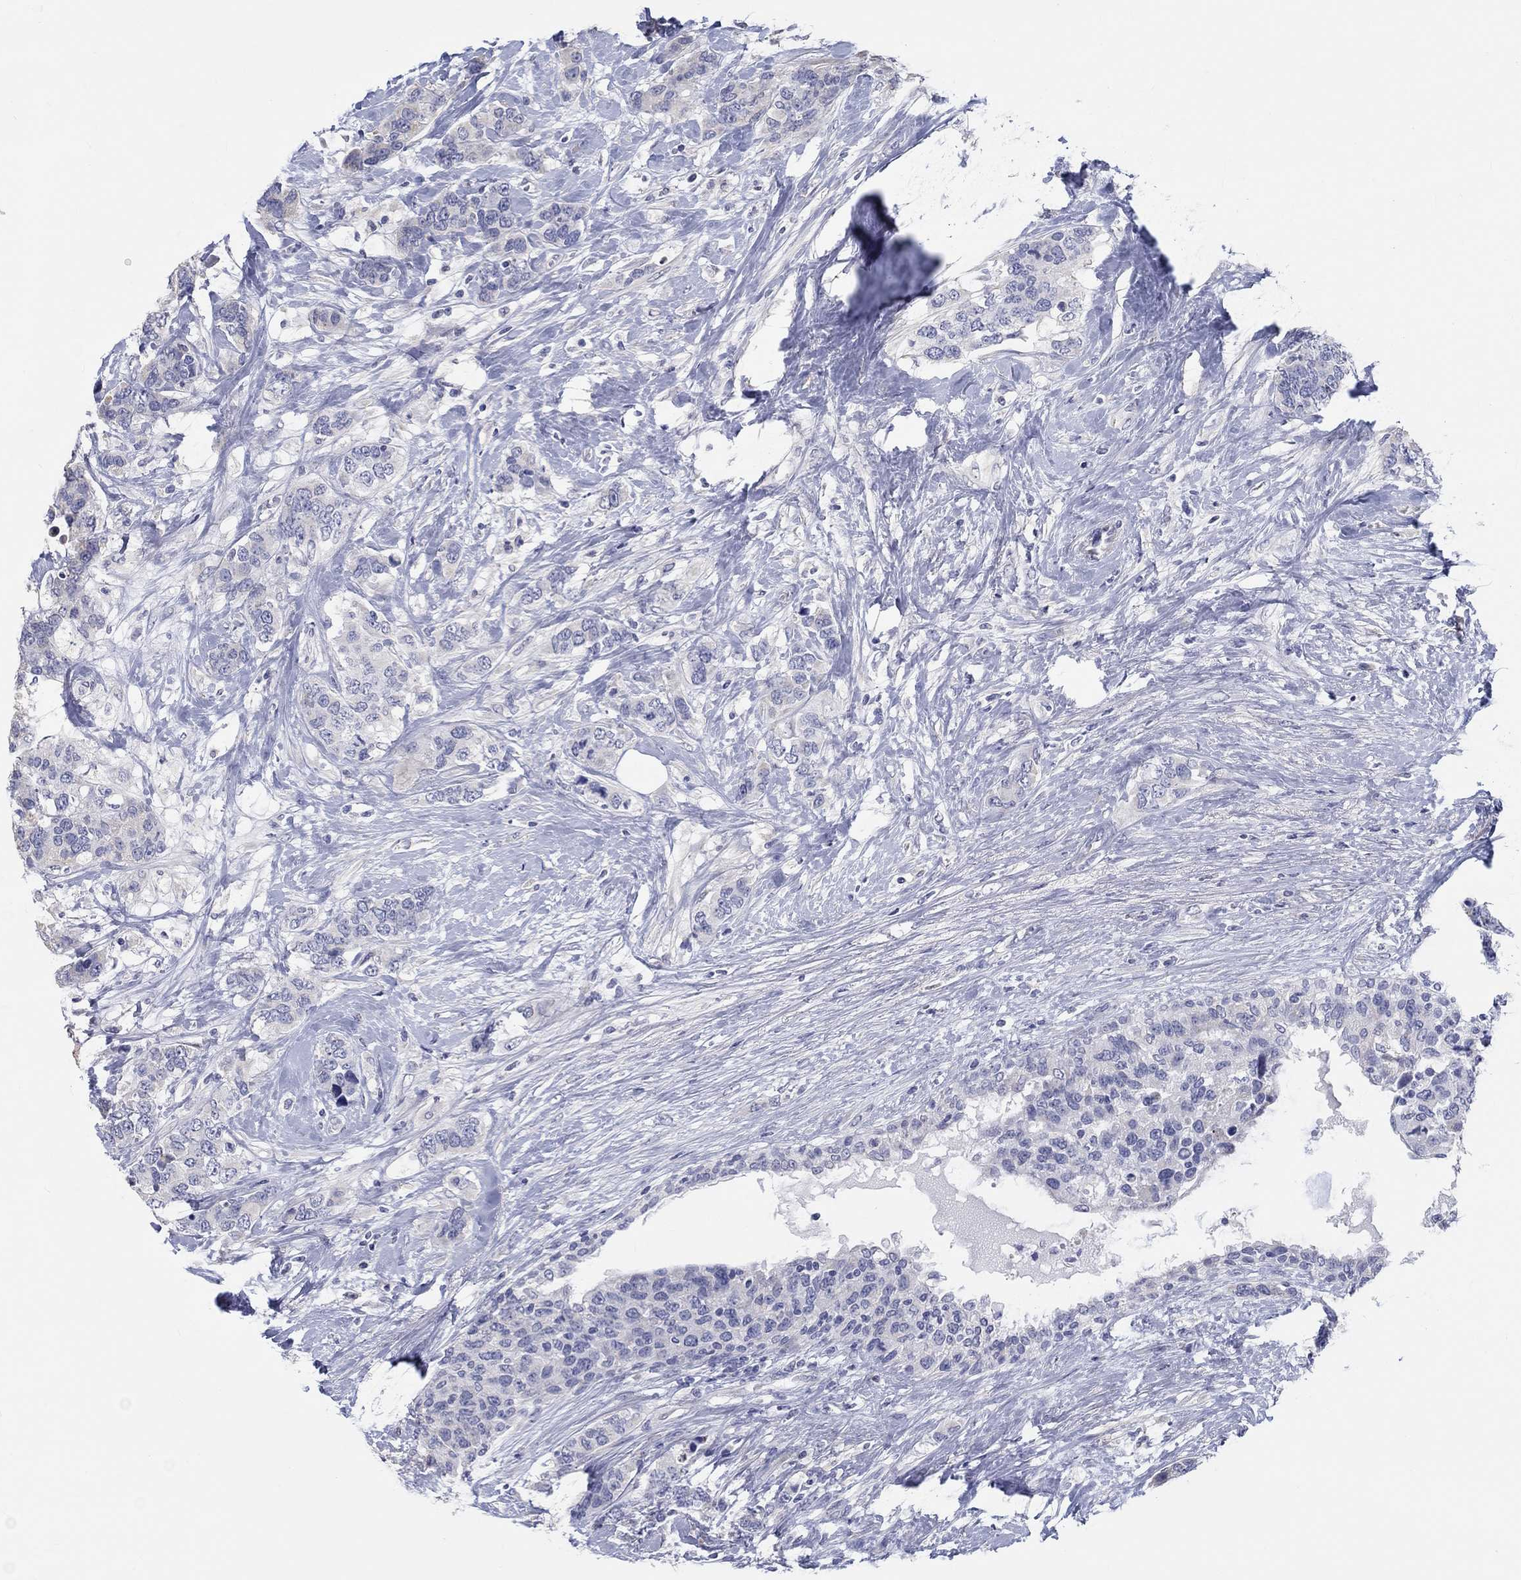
{"staining": {"intensity": "negative", "quantity": "none", "location": "none"}, "tissue": "breast cancer", "cell_type": "Tumor cells", "image_type": "cancer", "snomed": [{"axis": "morphology", "description": "Lobular carcinoma"}, {"axis": "topography", "description": "Breast"}], "caption": "Immunohistochemical staining of breast cancer (lobular carcinoma) displays no significant expression in tumor cells.", "gene": "LRRC4C", "patient": {"sex": "female", "age": 59}}